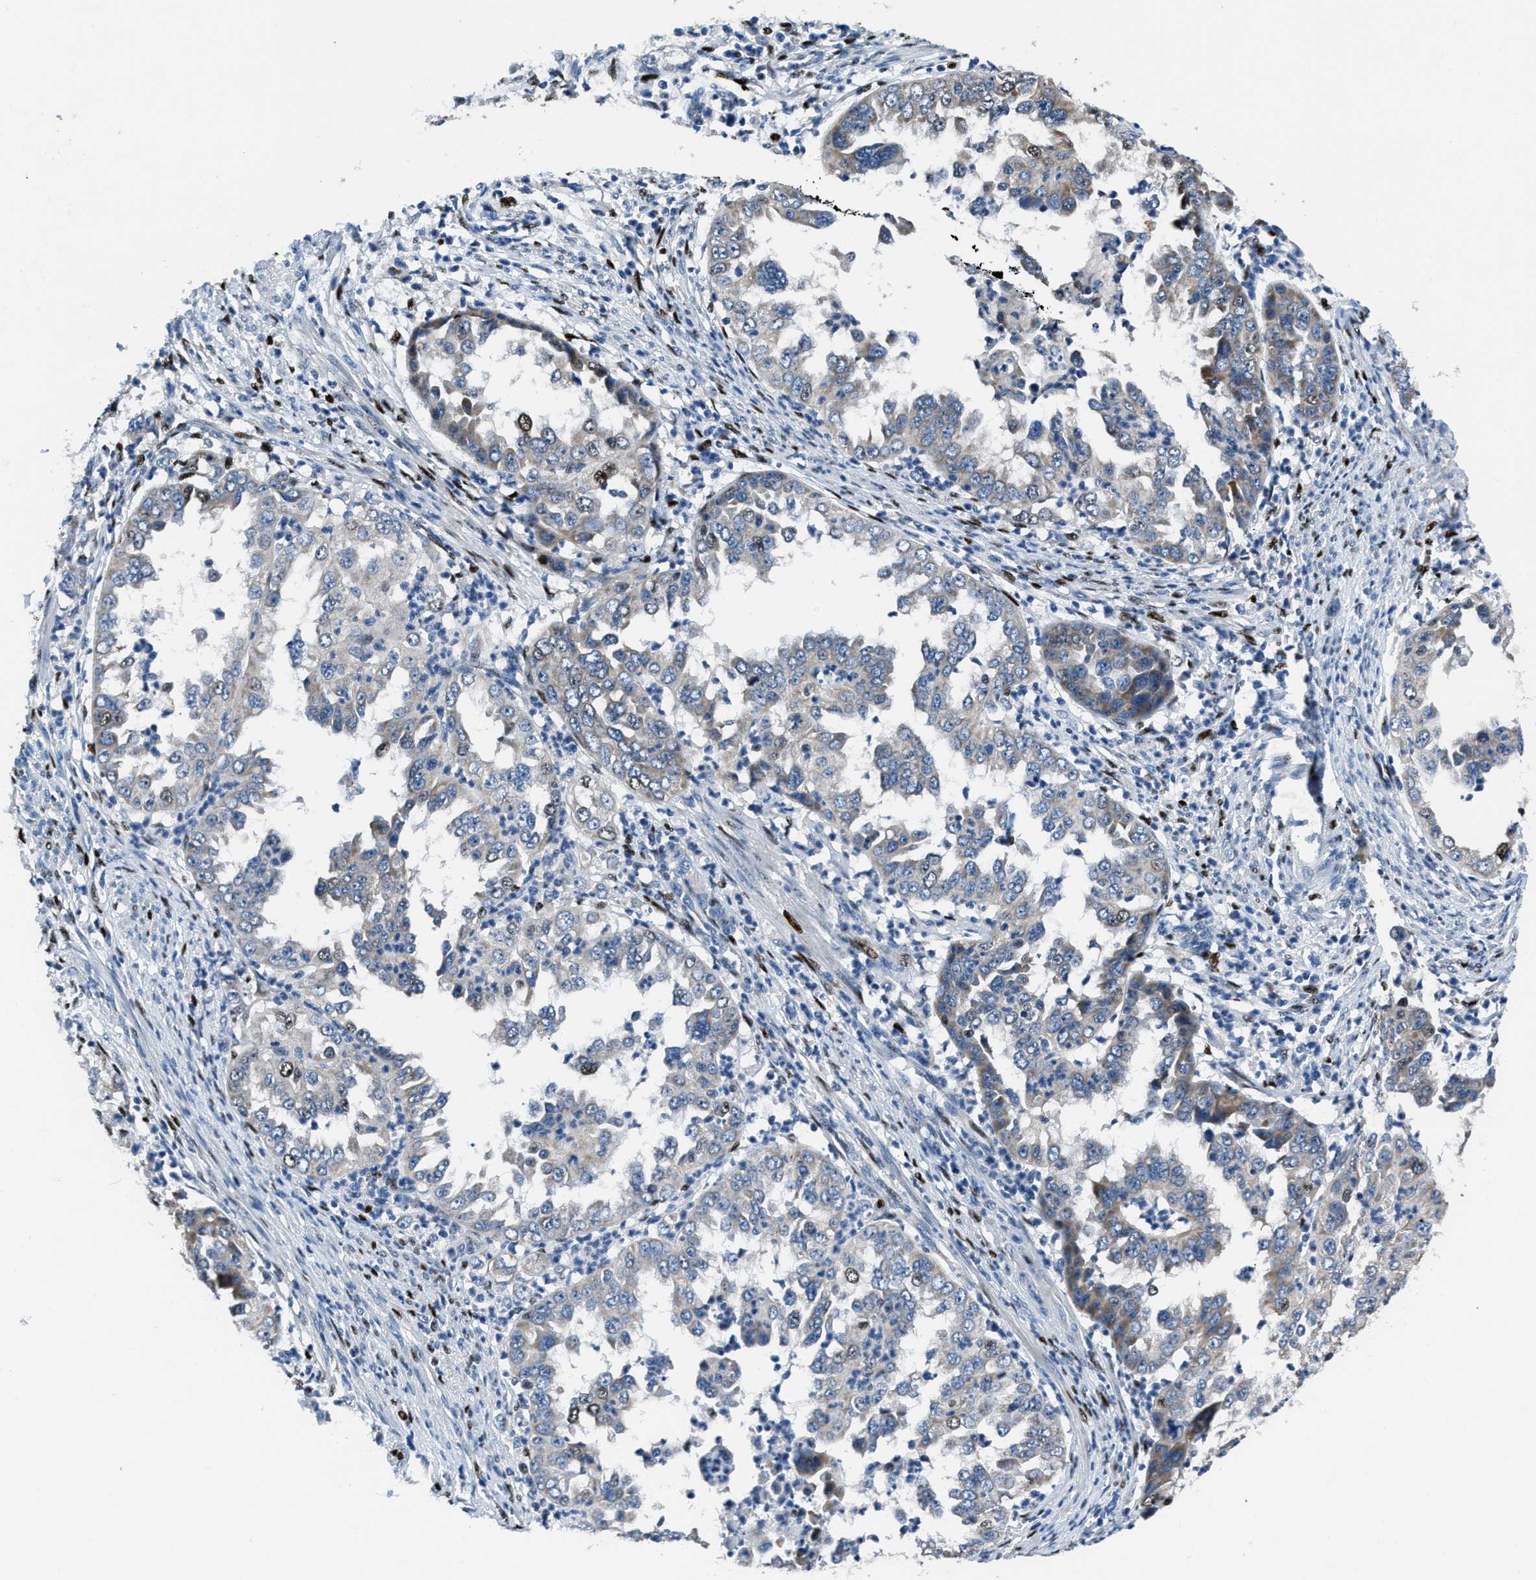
{"staining": {"intensity": "negative", "quantity": "none", "location": "none"}, "tissue": "endometrial cancer", "cell_type": "Tumor cells", "image_type": "cancer", "snomed": [{"axis": "morphology", "description": "Adenocarcinoma, NOS"}, {"axis": "topography", "description": "Endometrium"}], "caption": "Endometrial cancer stained for a protein using immunohistochemistry exhibits no expression tumor cells.", "gene": "EGR1", "patient": {"sex": "female", "age": 85}}